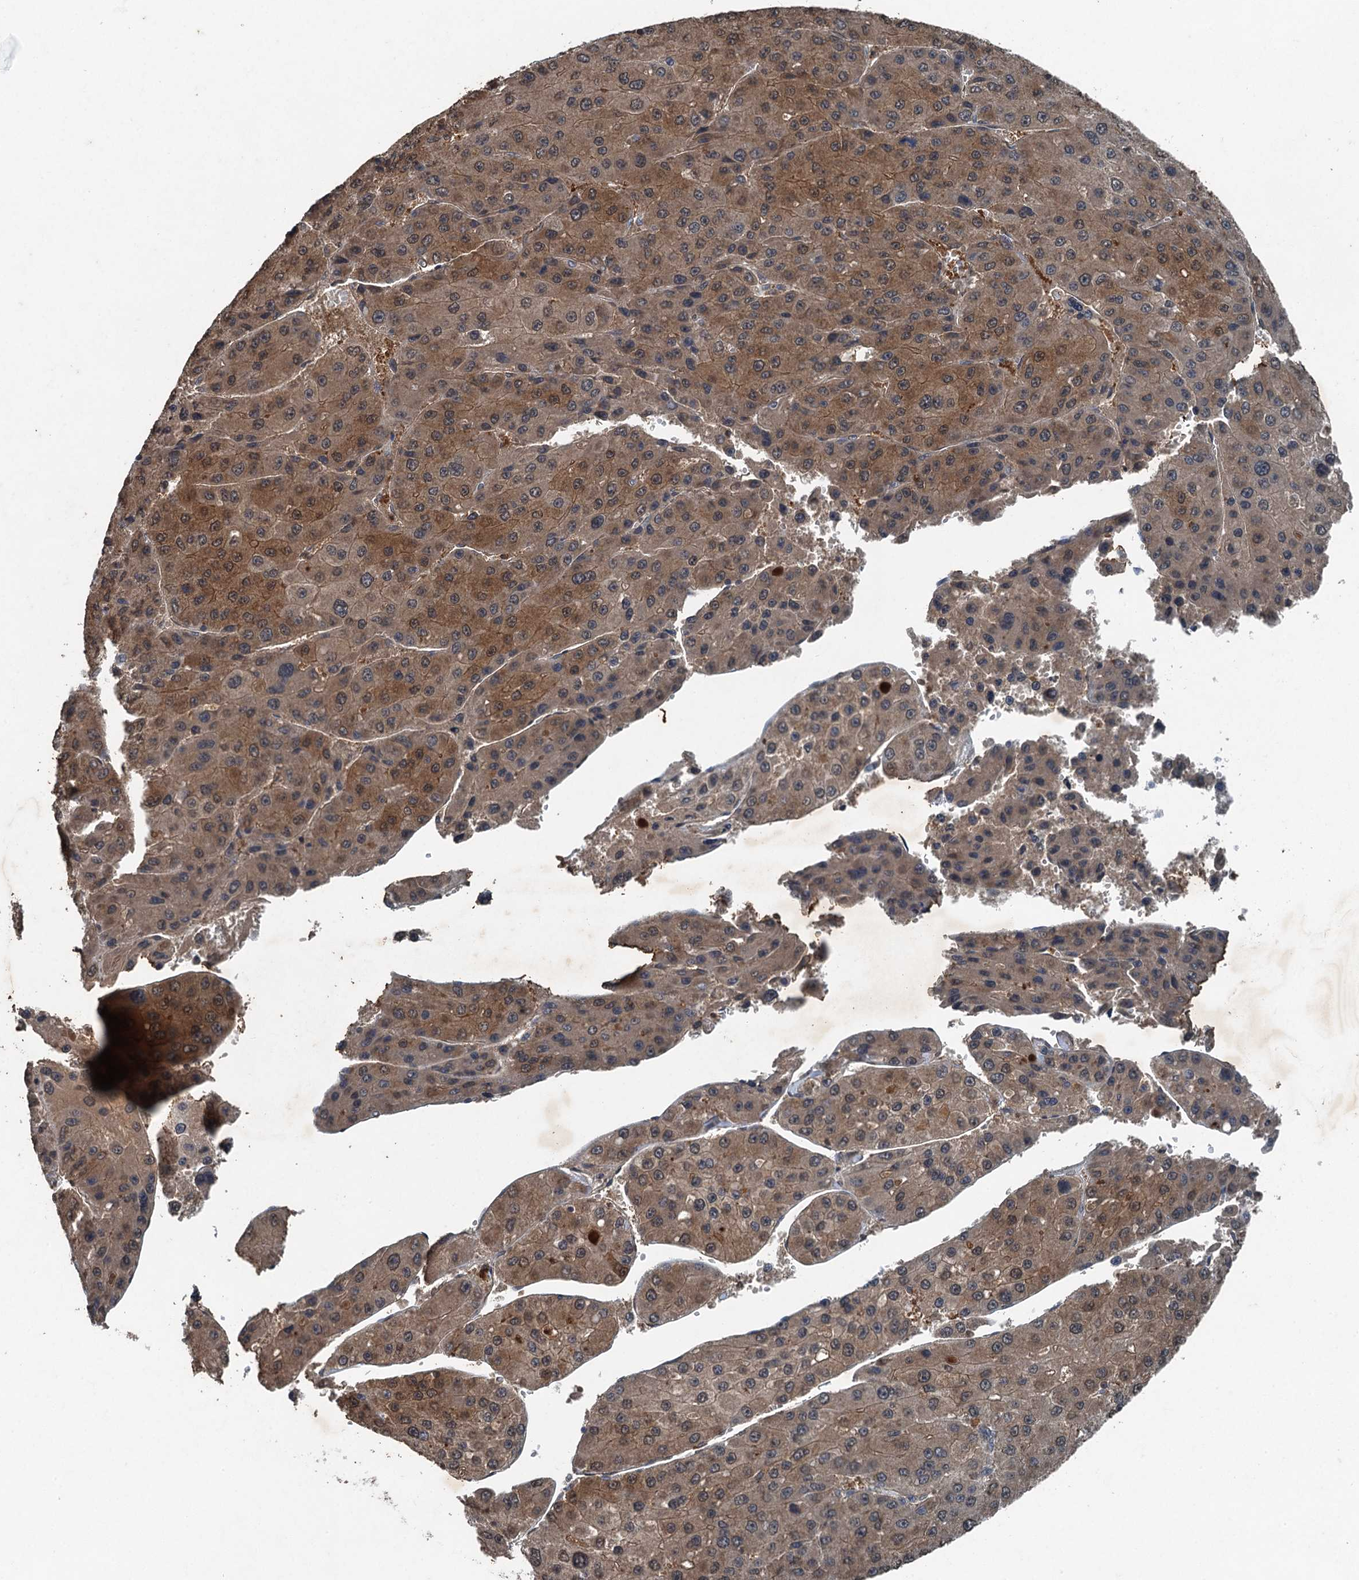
{"staining": {"intensity": "moderate", "quantity": "25%-75%", "location": "cytoplasmic/membranous"}, "tissue": "liver cancer", "cell_type": "Tumor cells", "image_type": "cancer", "snomed": [{"axis": "morphology", "description": "Carcinoma, Hepatocellular, NOS"}, {"axis": "topography", "description": "Liver"}], "caption": "Immunohistochemical staining of human liver hepatocellular carcinoma demonstrates medium levels of moderate cytoplasmic/membranous expression in approximately 25%-75% of tumor cells. (Stains: DAB in brown, nuclei in blue, Microscopy: brightfield microscopy at high magnification).", "gene": "TCTN1", "patient": {"sex": "female", "age": 73}}